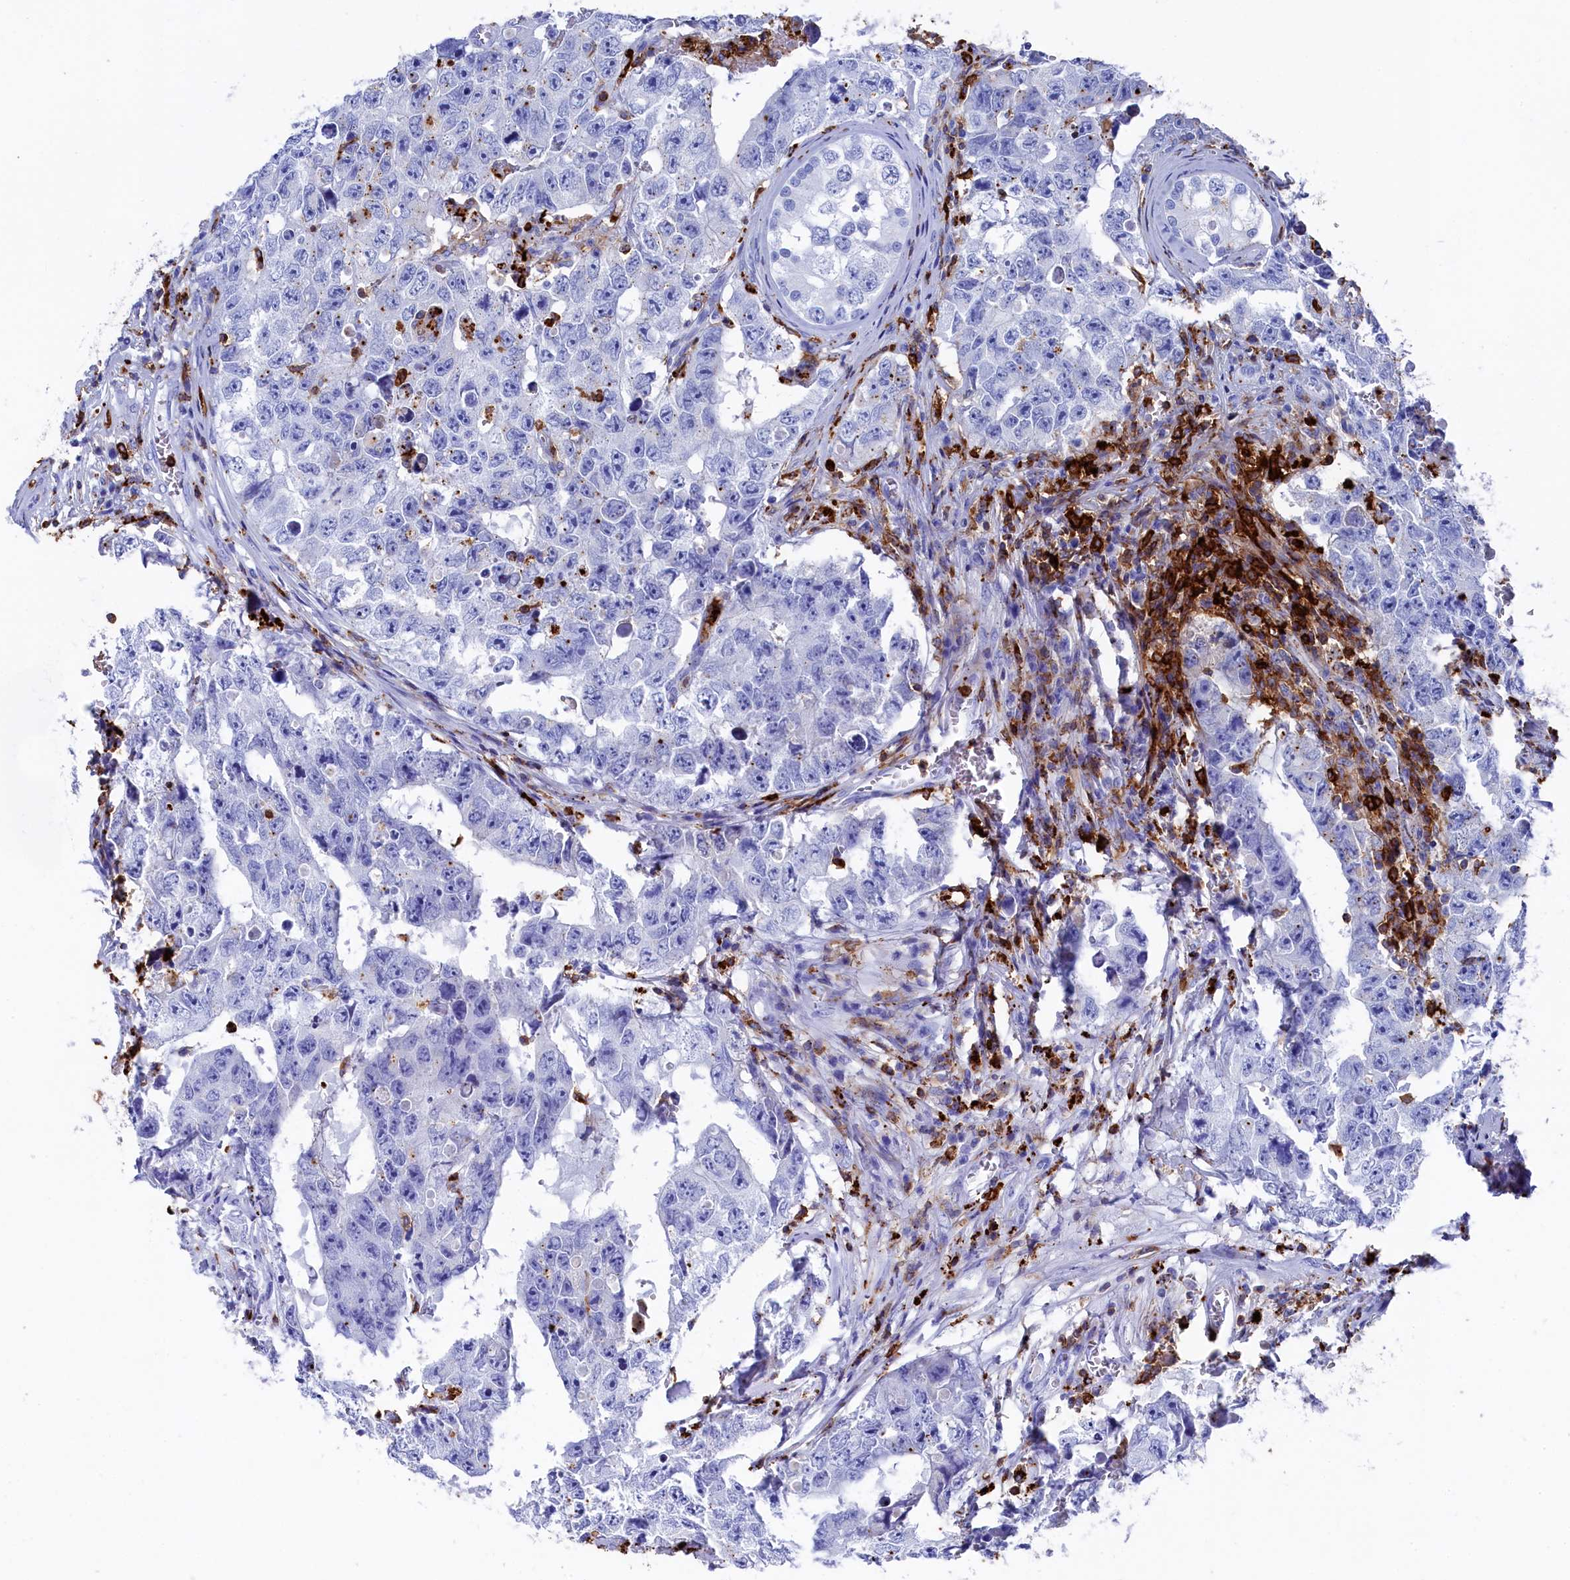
{"staining": {"intensity": "negative", "quantity": "none", "location": "none"}, "tissue": "testis cancer", "cell_type": "Tumor cells", "image_type": "cancer", "snomed": [{"axis": "morphology", "description": "Carcinoma, Embryonal, NOS"}, {"axis": "topography", "description": "Testis"}], "caption": "DAB immunohistochemical staining of human testis embryonal carcinoma exhibits no significant expression in tumor cells.", "gene": "PLAC8", "patient": {"sex": "male", "age": 17}}